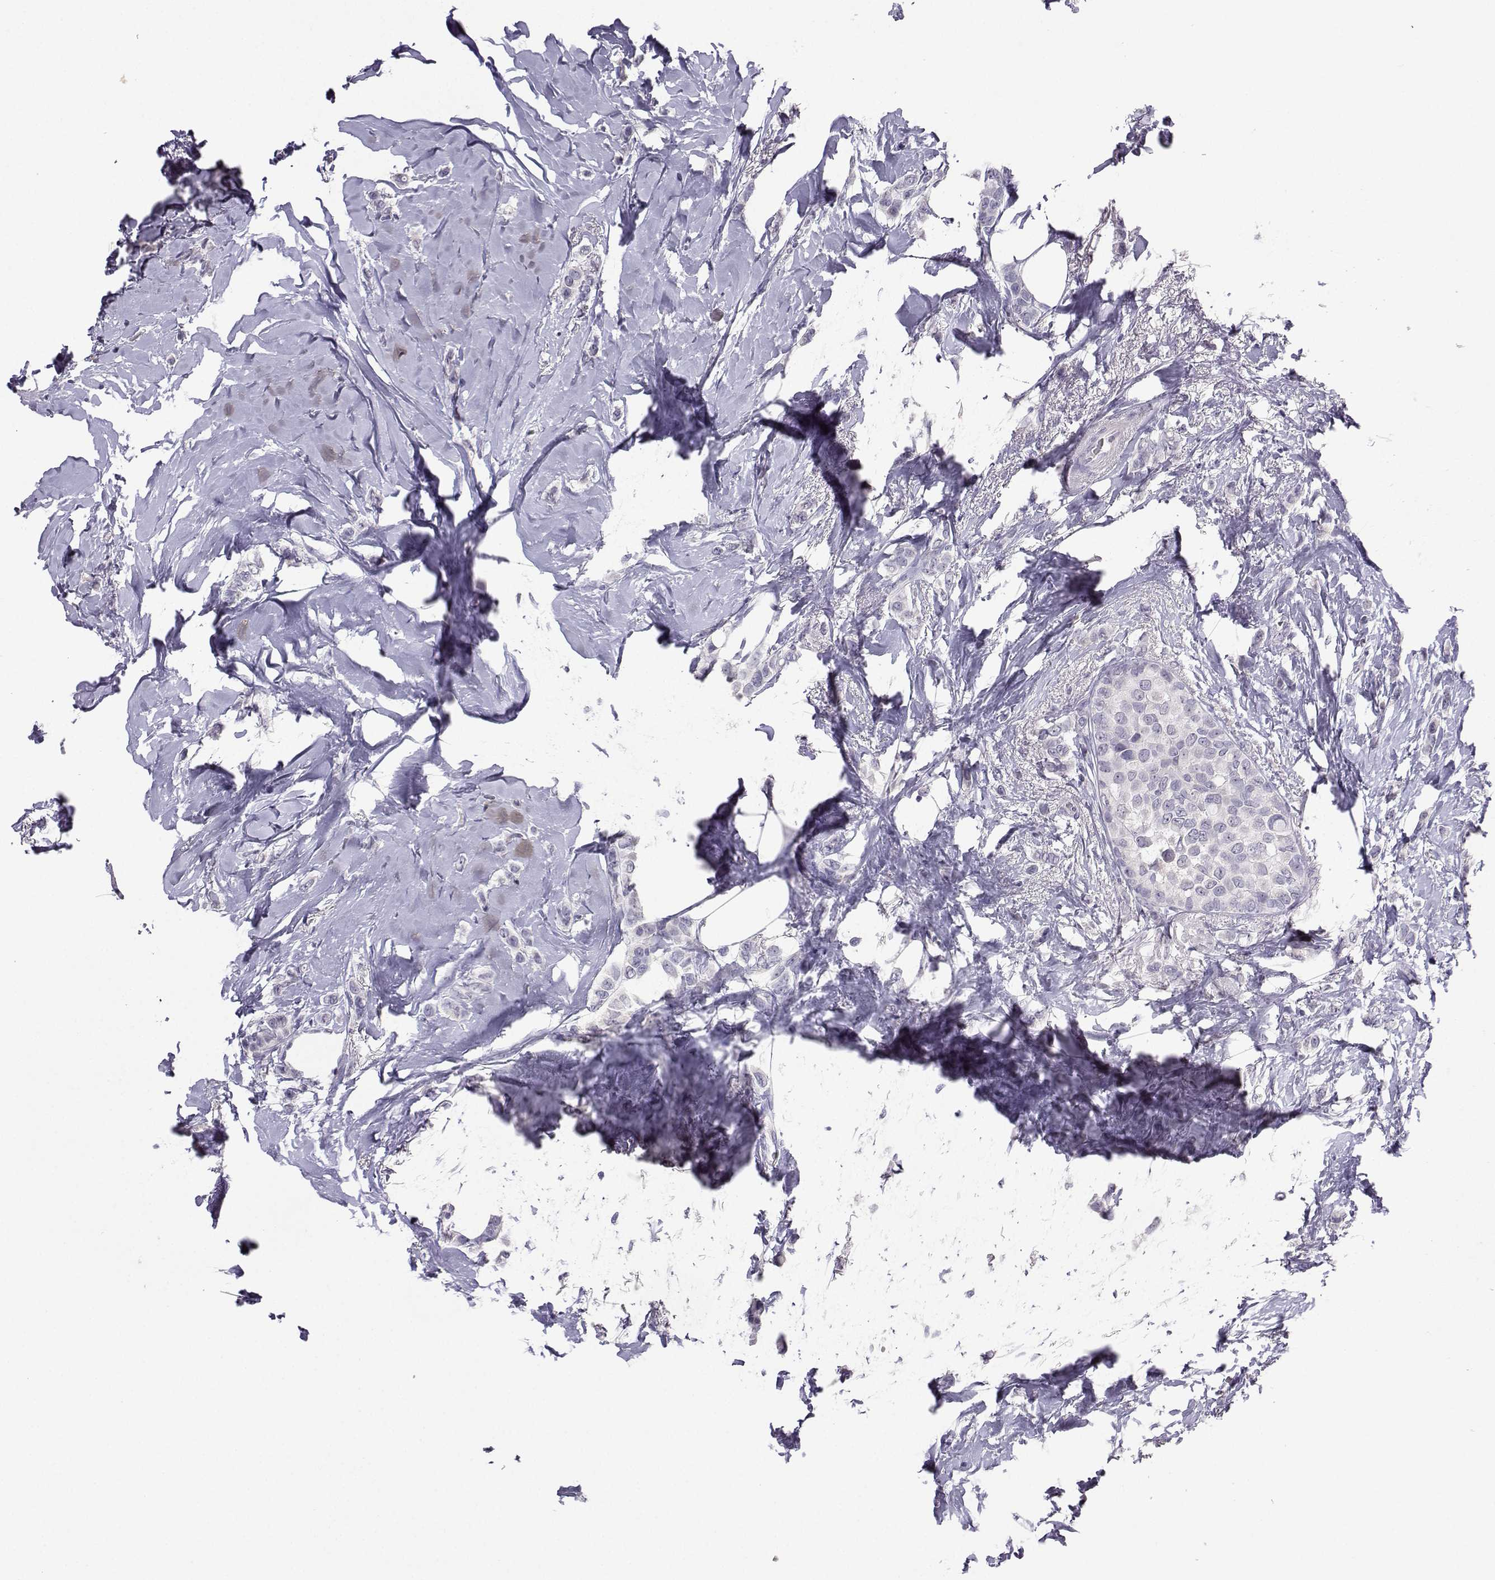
{"staining": {"intensity": "negative", "quantity": "none", "location": "none"}, "tissue": "breast cancer", "cell_type": "Tumor cells", "image_type": "cancer", "snomed": [{"axis": "morphology", "description": "Lobular carcinoma"}, {"axis": "topography", "description": "Breast"}], "caption": "This is an immunohistochemistry photomicrograph of human breast cancer (lobular carcinoma). There is no expression in tumor cells.", "gene": "CARTPT", "patient": {"sex": "female", "age": 66}}